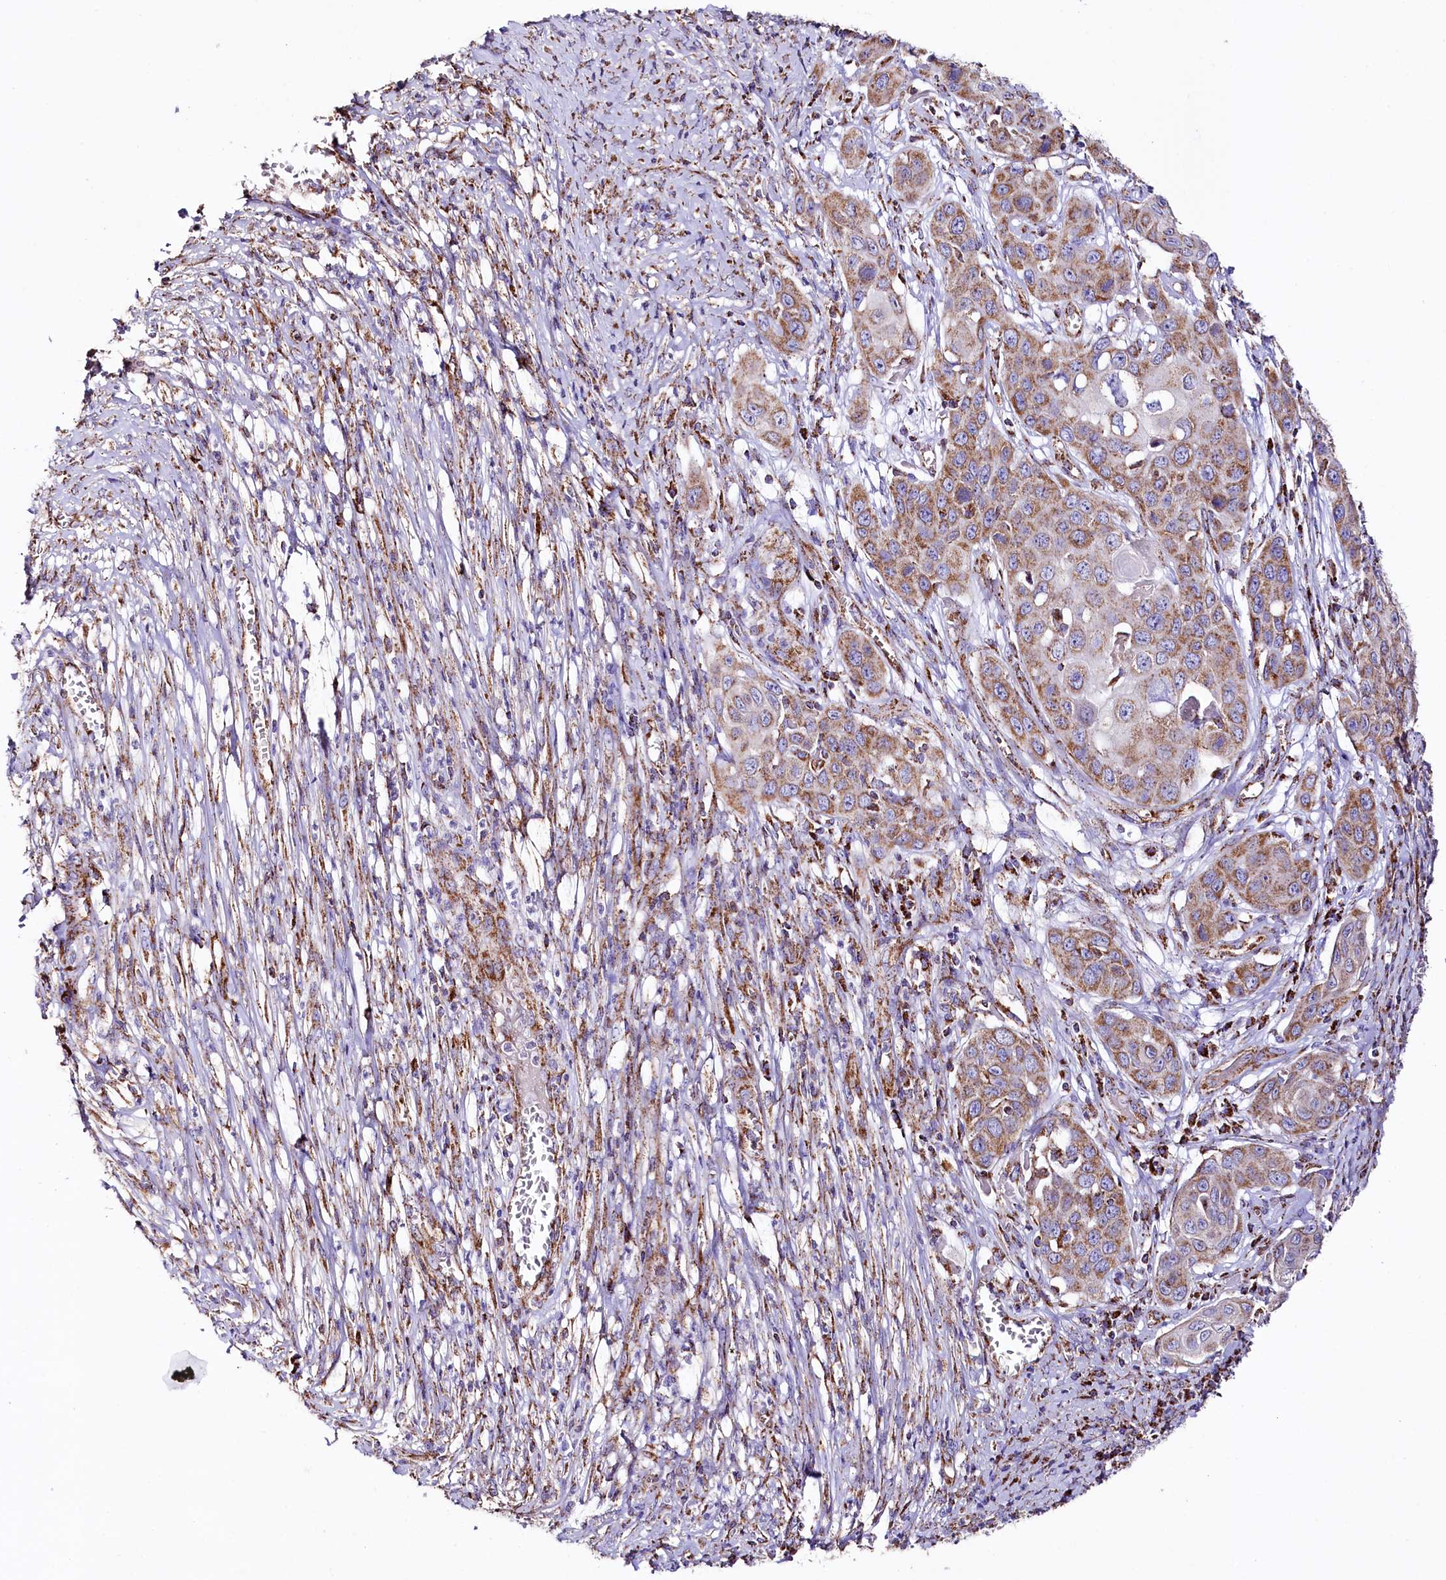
{"staining": {"intensity": "moderate", "quantity": ">75%", "location": "cytoplasmic/membranous"}, "tissue": "skin cancer", "cell_type": "Tumor cells", "image_type": "cancer", "snomed": [{"axis": "morphology", "description": "Squamous cell carcinoma, NOS"}, {"axis": "topography", "description": "Skin"}], "caption": "An immunohistochemistry image of tumor tissue is shown. Protein staining in brown highlights moderate cytoplasmic/membranous positivity in skin cancer within tumor cells.", "gene": "APLP2", "patient": {"sex": "male", "age": 55}}